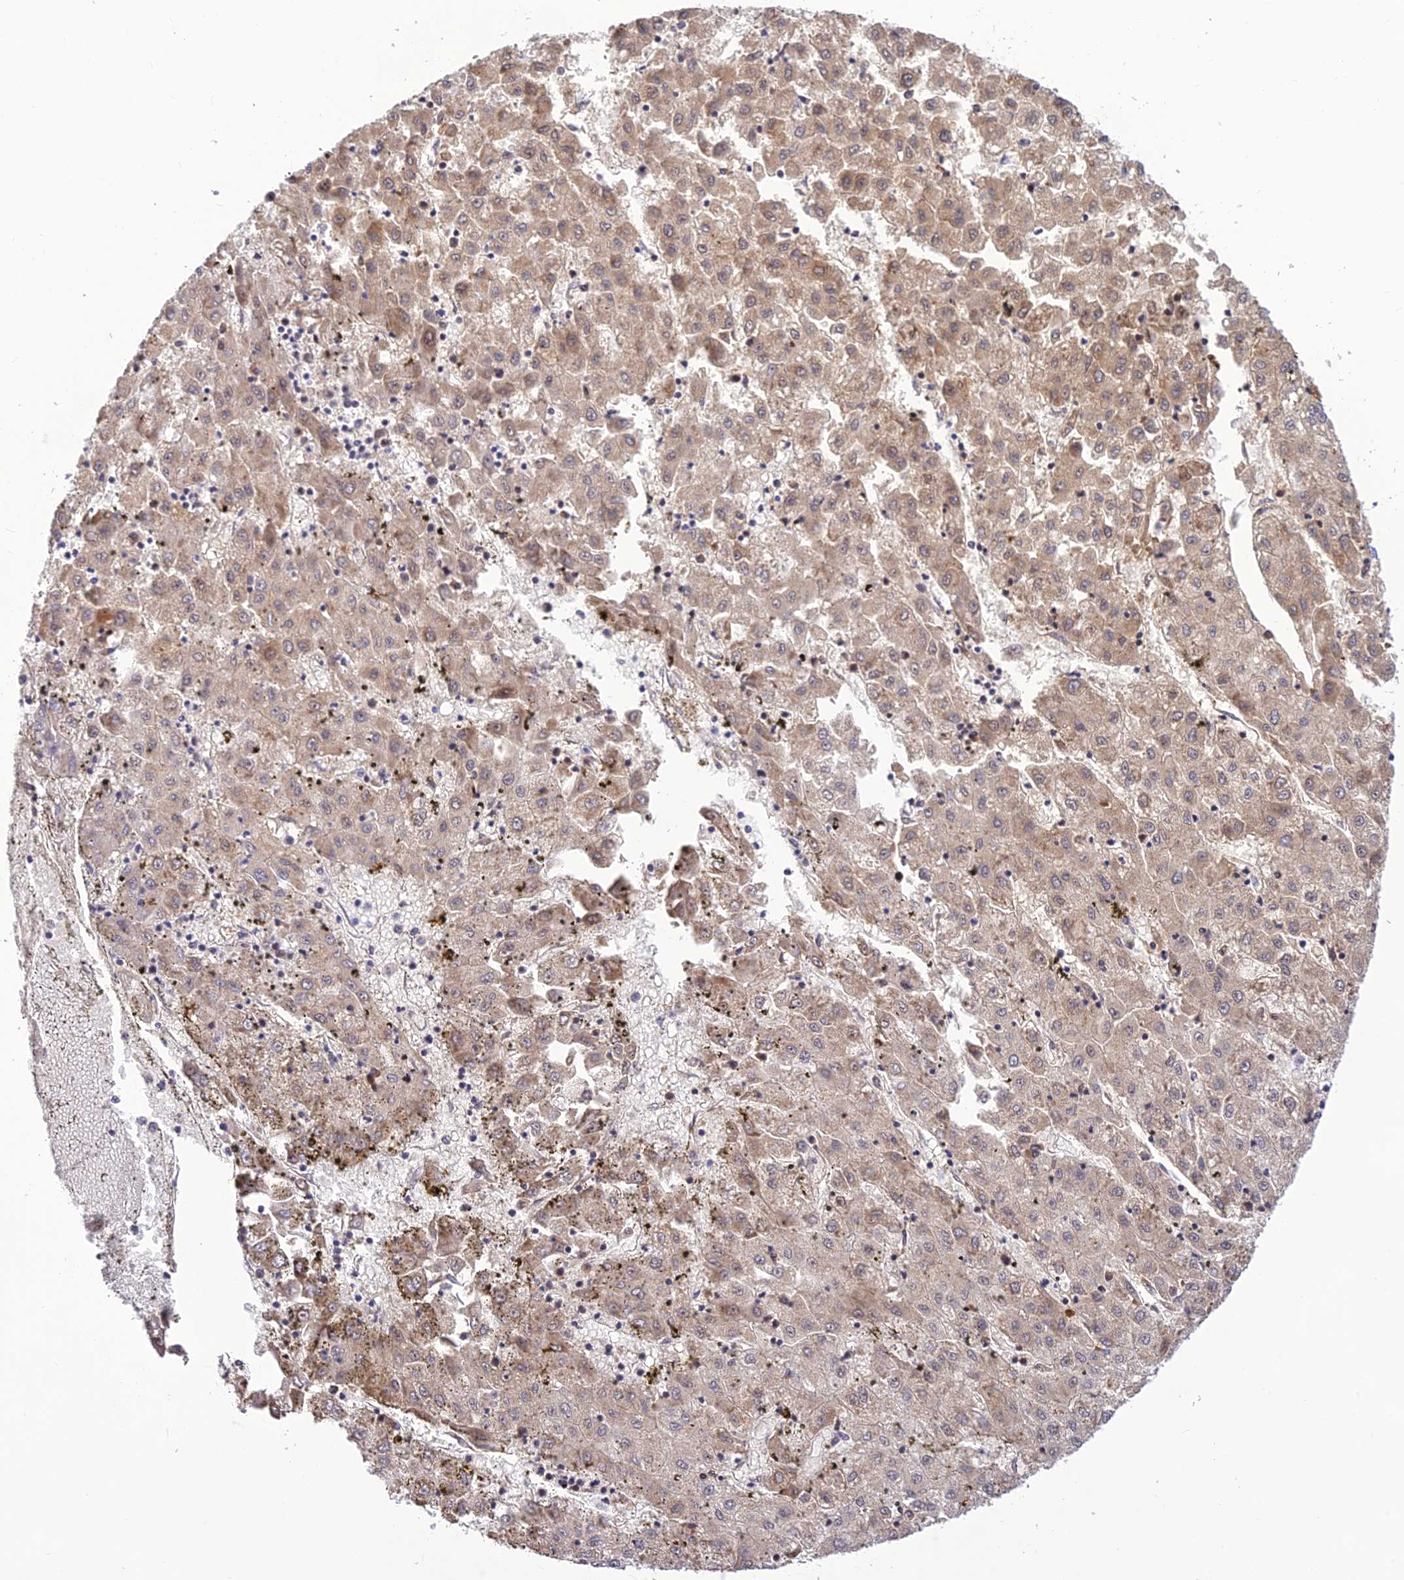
{"staining": {"intensity": "weak", "quantity": "25%-75%", "location": "cytoplasmic/membranous"}, "tissue": "liver cancer", "cell_type": "Tumor cells", "image_type": "cancer", "snomed": [{"axis": "morphology", "description": "Carcinoma, Hepatocellular, NOS"}, {"axis": "topography", "description": "Liver"}], "caption": "Weak cytoplasmic/membranous positivity is seen in about 25%-75% of tumor cells in liver hepatocellular carcinoma.", "gene": "ASPDH", "patient": {"sex": "male", "age": 72}}